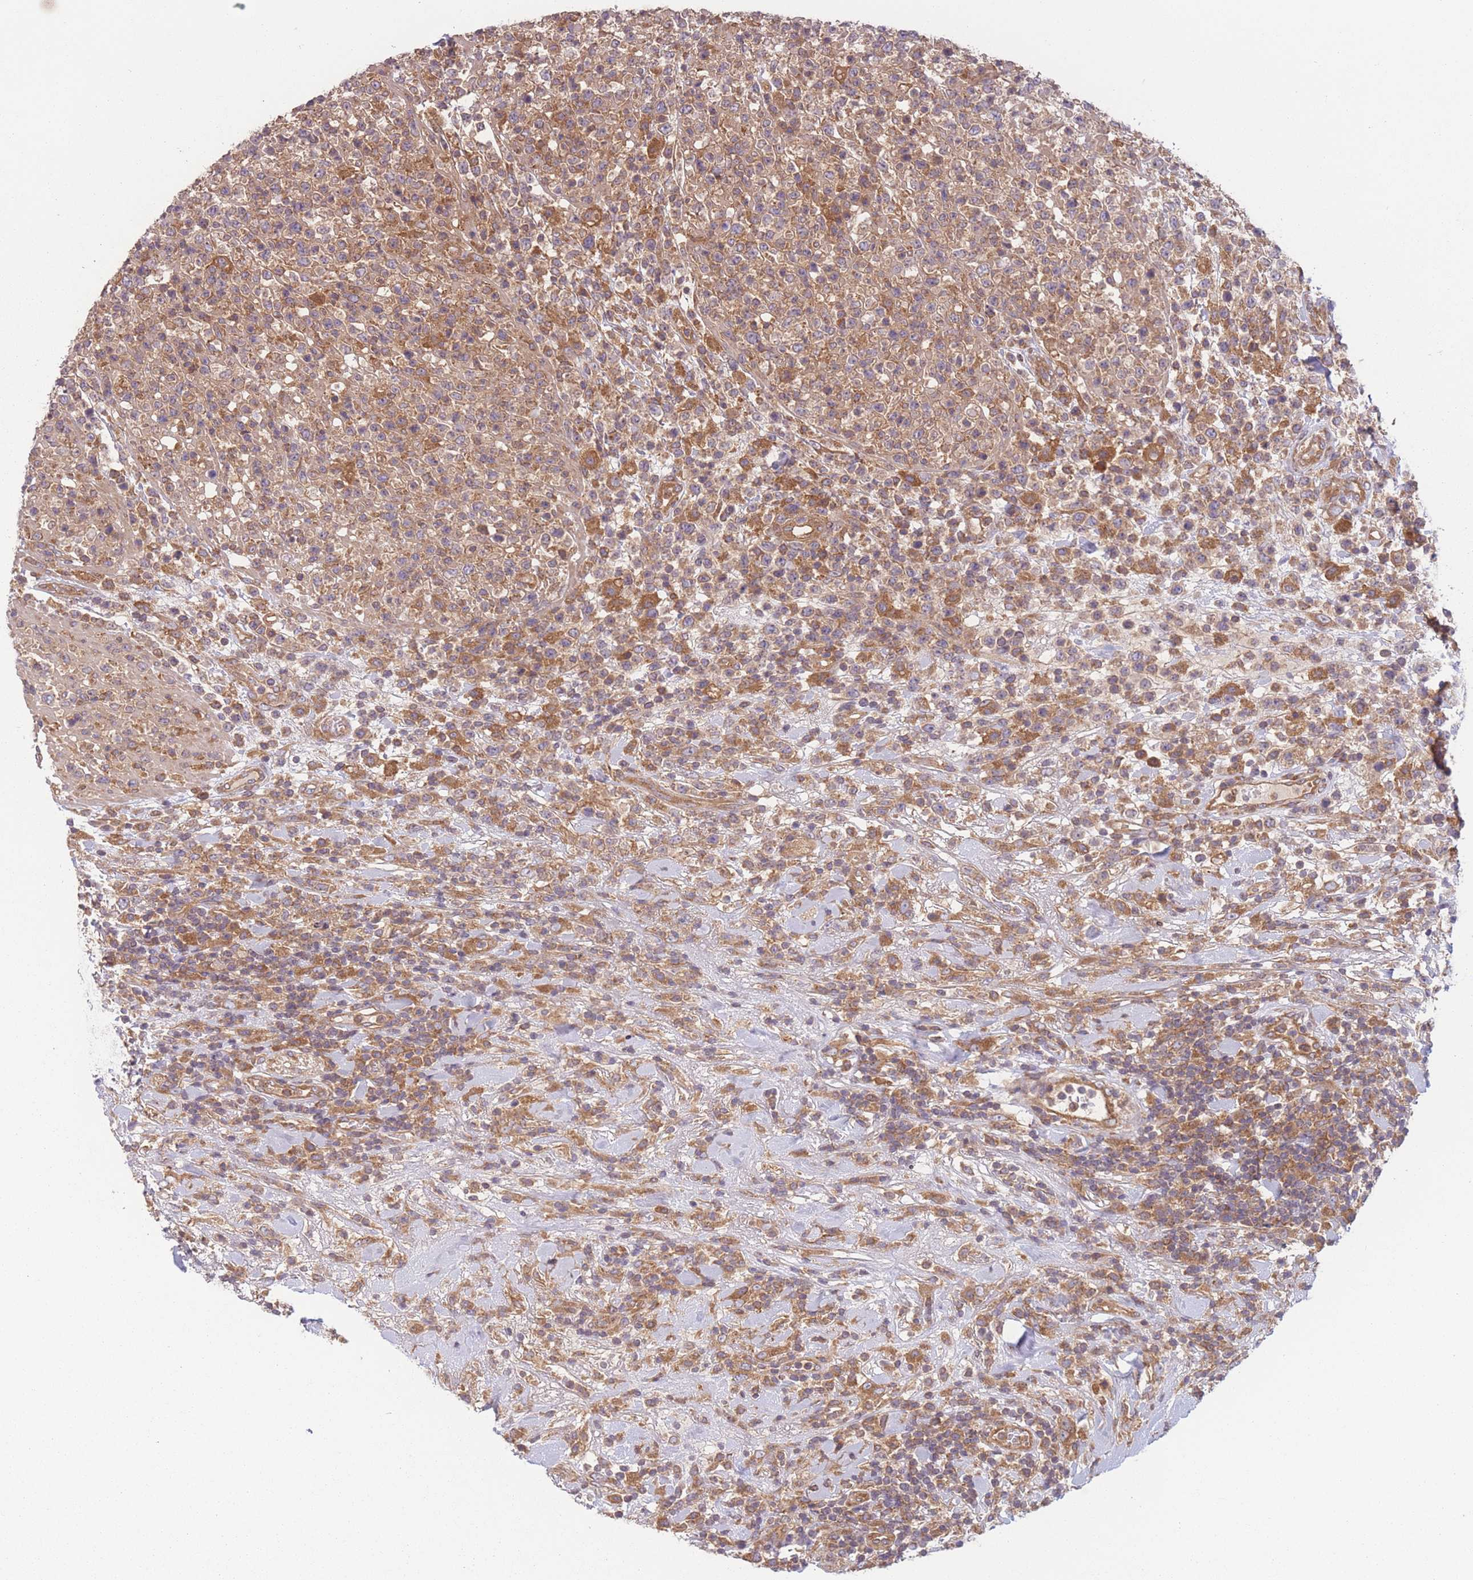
{"staining": {"intensity": "moderate", "quantity": ">75%", "location": "cytoplasmic/membranous"}, "tissue": "lymphoma", "cell_type": "Tumor cells", "image_type": "cancer", "snomed": [{"axis": "morphology", "description": "Malignant lymphoma, non-Hodgkin's type, High grade"}, {"axis": "topography", "description": "Colon"}], "caption": "Malignant lymphoma, non-Hodgkin's type (high-grade) stained with a protein marker demonstrates moderate staining in tumor cells.", "gene": "WASHC2A", "patient": {"sex": "female", "age": 53}}